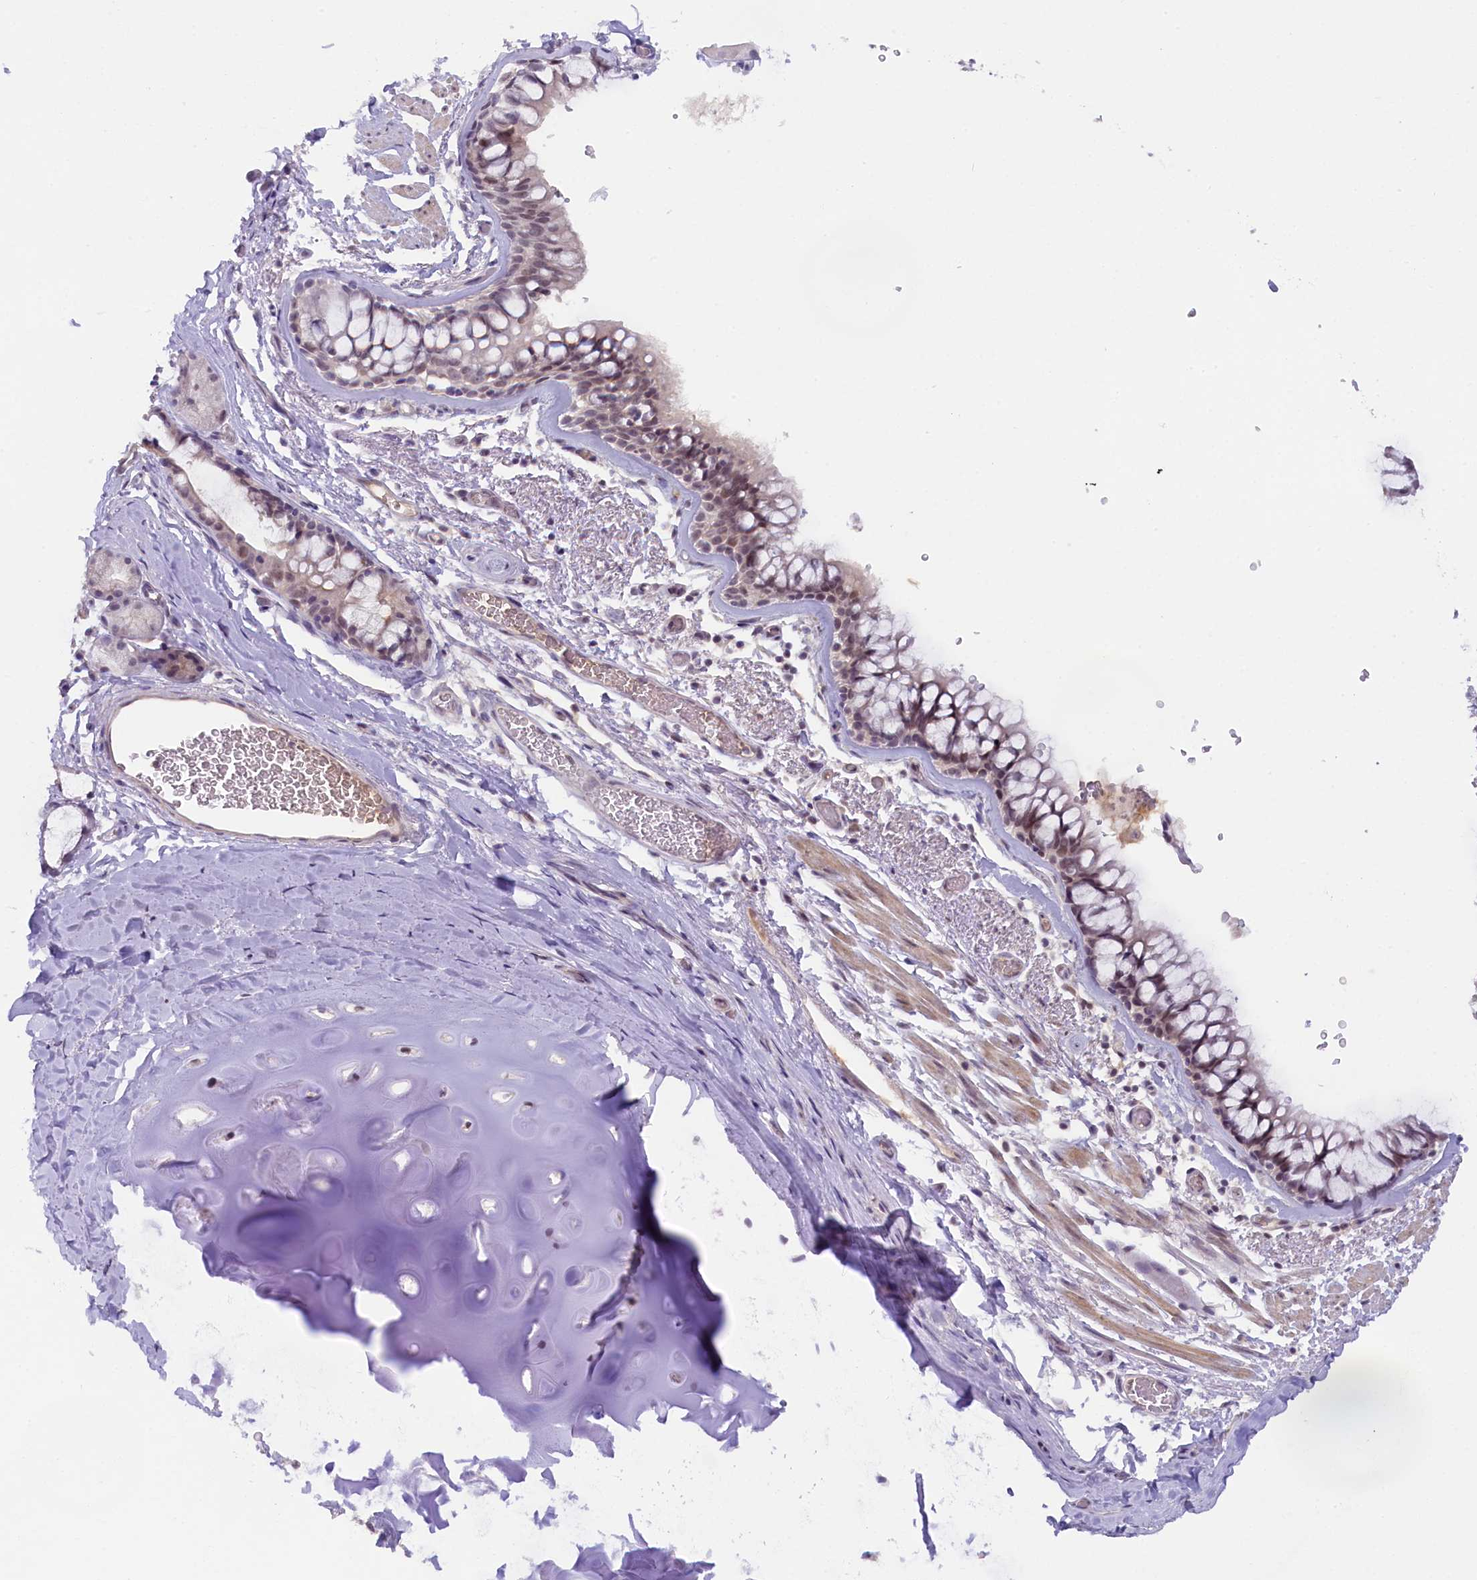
{"staining": {"intensity": "moderate", "quantity": ">75%", "location": "nuclear"}, "tissue": "bronchus", "cell_type": "Respiratory epithelial cells", "image_type": "normal", "snomed": [{"axis": "morphology", "description": "Normal tissue, NOS"}, {"axis": "topography", "description": "Bronchus"}], "caption": "A histopathology image showing moderate nuclear expression in approximately >75% of respiratory epithelial cells in benign bronchus, as visualized by brown immunohistochemical staining.", "gene": "CRAMP1", "patient": {"sex": "male", "age": 65}}